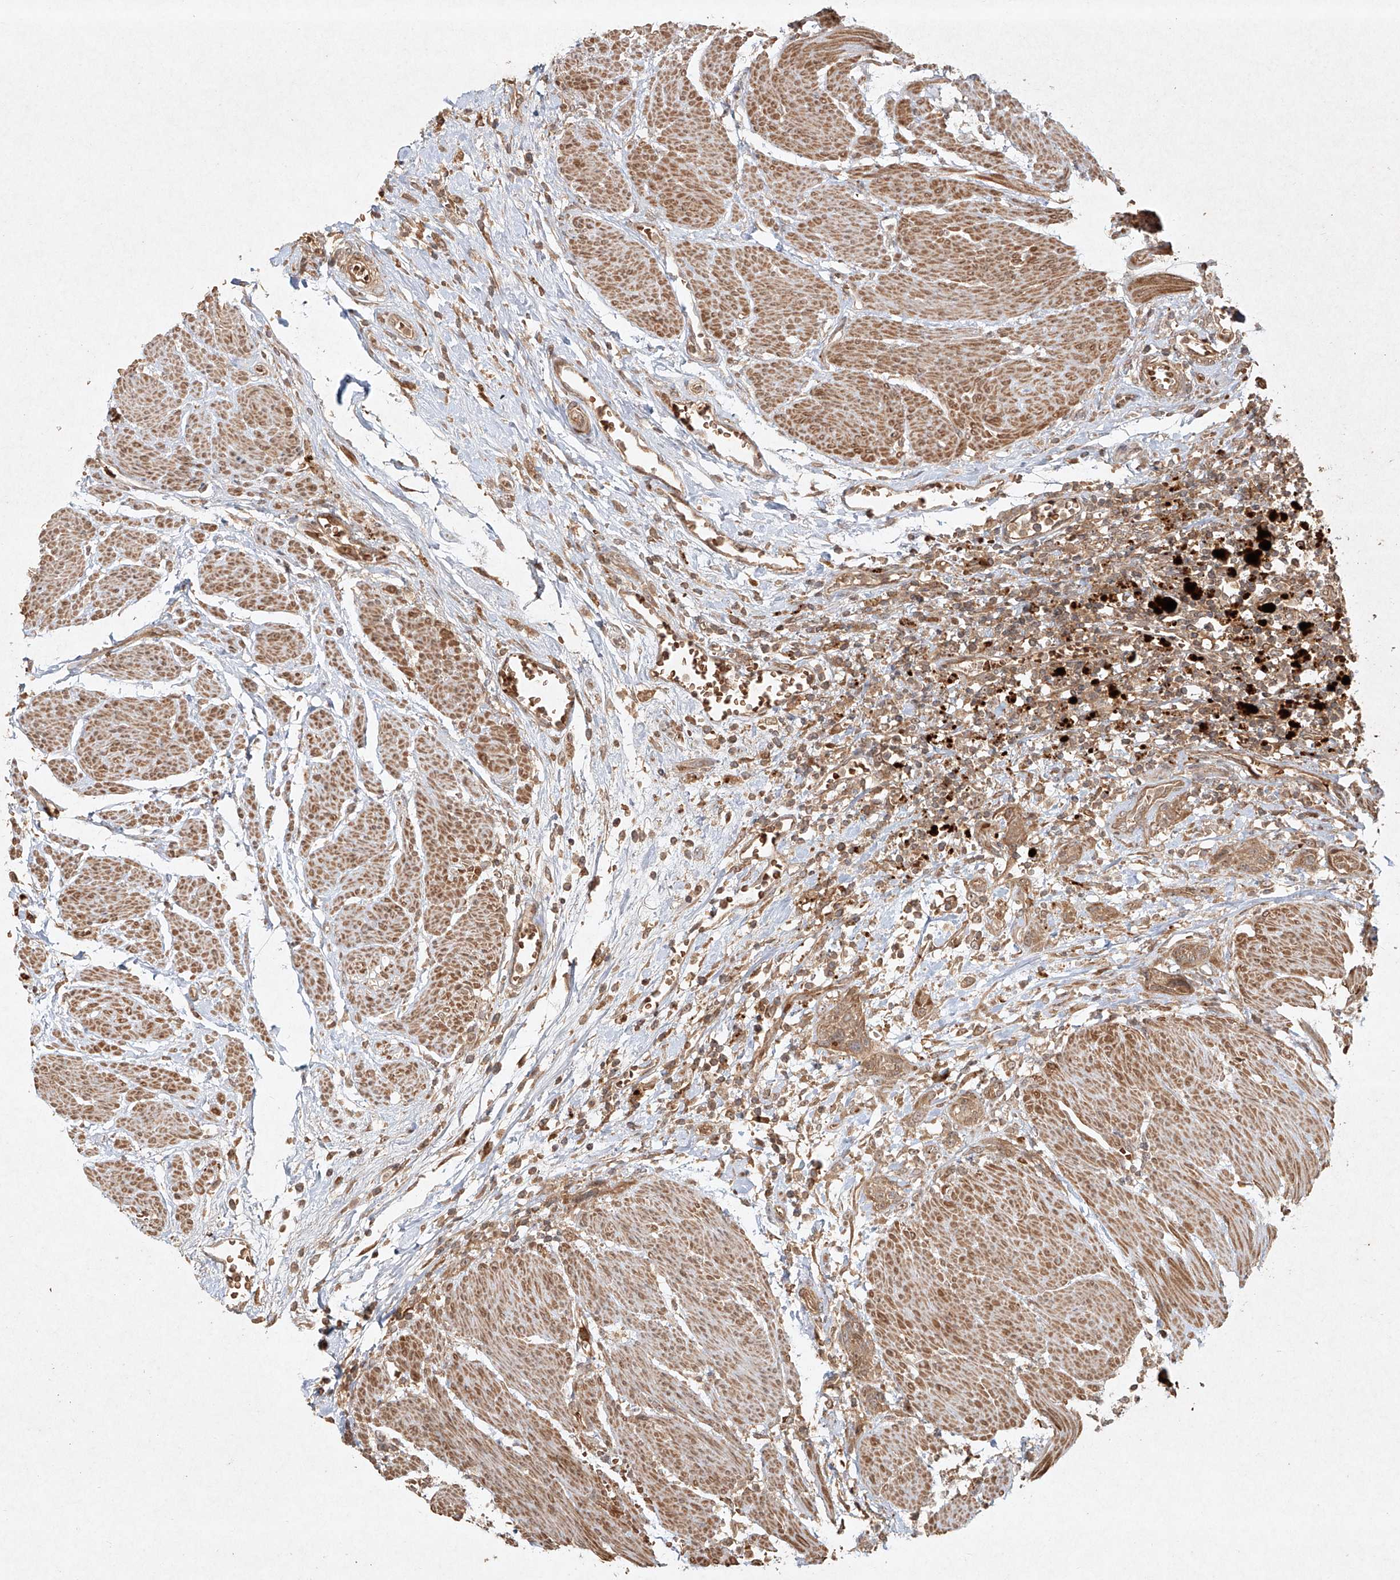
{"staining": {"intensity": "moderate", "quantity": ">75%", "location": "cytoplasmic/membranous"}, "tissue": "urothelial cancer", "cell_type": "Tumor cells", "image_type": "cancer", "snomed": [{"axis": "morphology", "description": "Urothelial carcinoma, High grade"}, {"axis": "topography", "description": "Urinary bladder"}], "caption": "Moderate cytoplasmic/membranous protein staining is present in about >75% of tumor cells in urothelial cancer. The protein of interest is stained brown, and the nuclei are stained in blue (DAB IHC with brightfield microscopy, high magnification).", "gene": "CYYR1", "patient": {"sex": "male", "age": 35}}